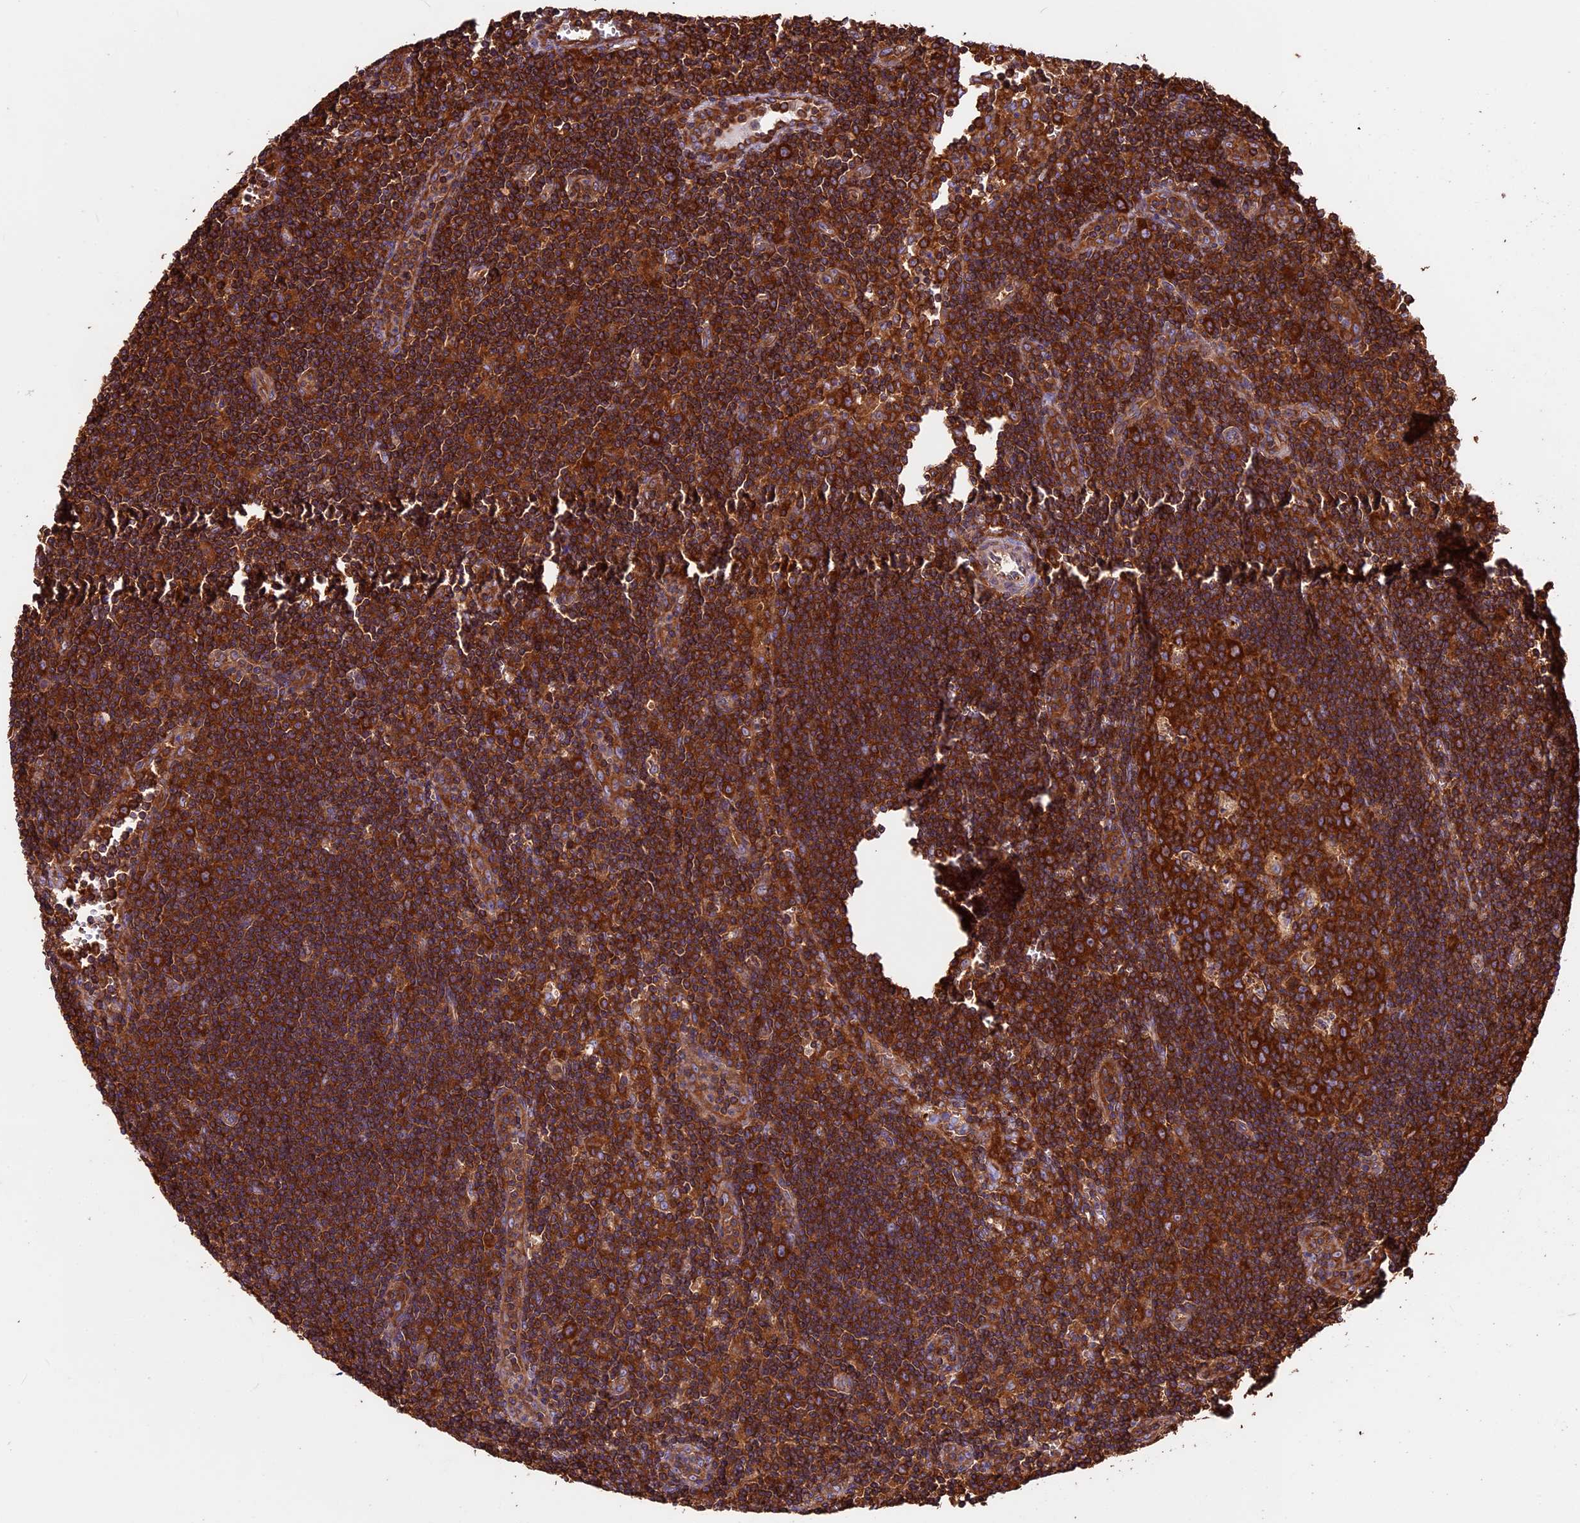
{"staining": {"intensity": "strong", "quantity": ">75%", "location": "cytoplasmic/membranous"}, "tissue": "lymph node", "cell_type": "Germinal center cells", "image_type": "normal", "snomed": [{"axis": "morphology", "description": "Normal tissue, NOS"}, {"axis": "topography", "description": "Lymph node"}], "caption": "The image displays immunohistochemical staining of normal lymph node. There is strong cytoplasmic/membranous positivity is identified in about >75% of germinal center cells.", "gene": "KARS1", "patient": {"sex": "female", "age": 32}}